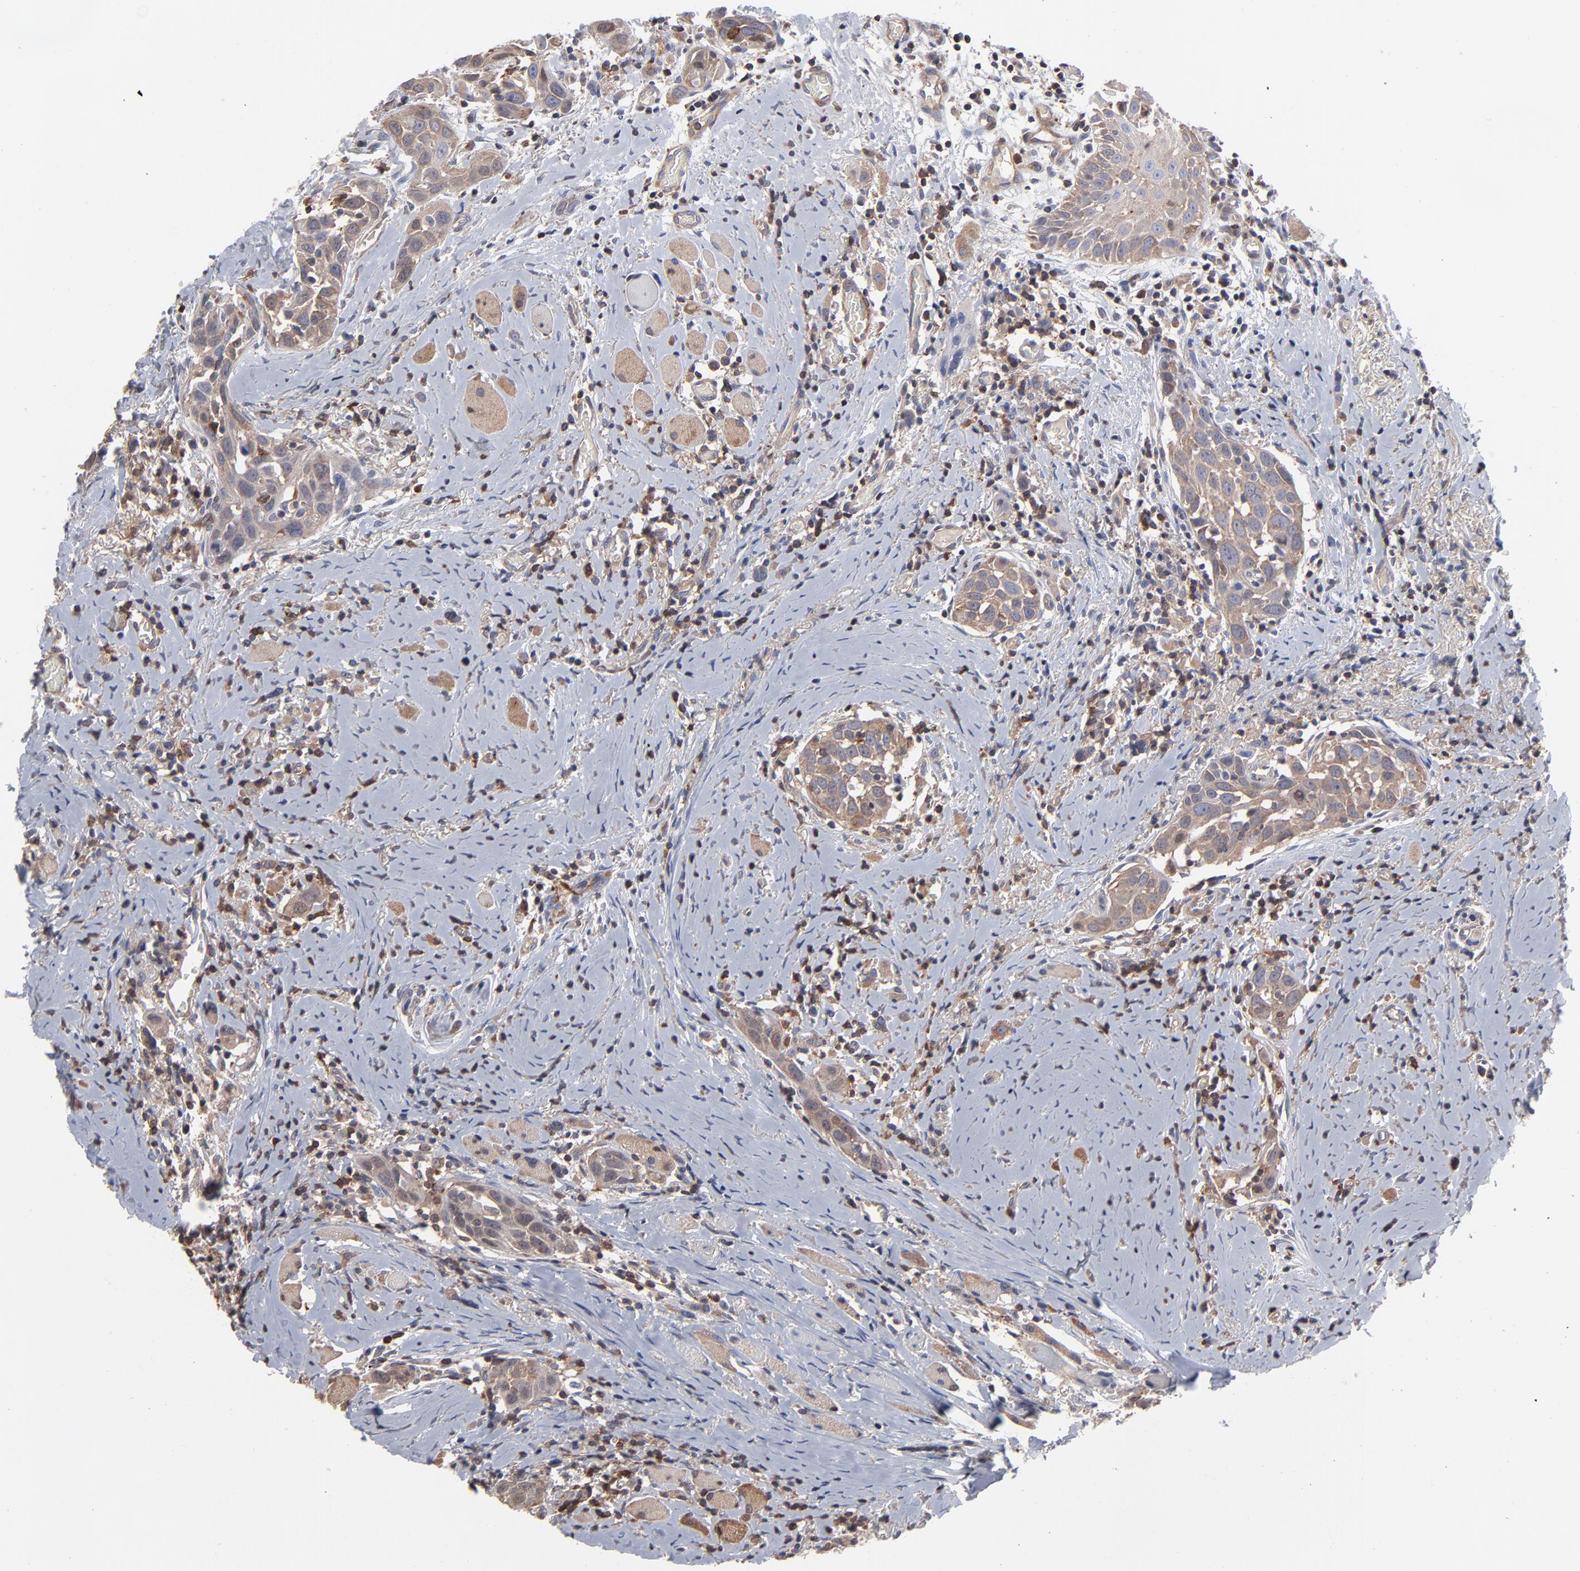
{"staining": {"intensity": "weak", "quantity": ">75%", "location": "cytoplasmic/membranous"}, "tissue": "head and neck cancer", "cell_type": "Tumor cells", "image_type": "cancer", "snomed": [{"axis": "morphology", "description": "Squamous cell carcinoma, NOS"}, {"axis": "topography", "description": "Oral tissue"}, {"axis": "topography", "description": "Head-Neck"}], "caption": "Weak cytoplasmic/membranous staining for a protein is identified in about >75% of tumor cells of squamous cell carcinoma (head and neck) using IHC.", "gene": "MAP2K1", "patient": {"sex": "female", "age": 50}}